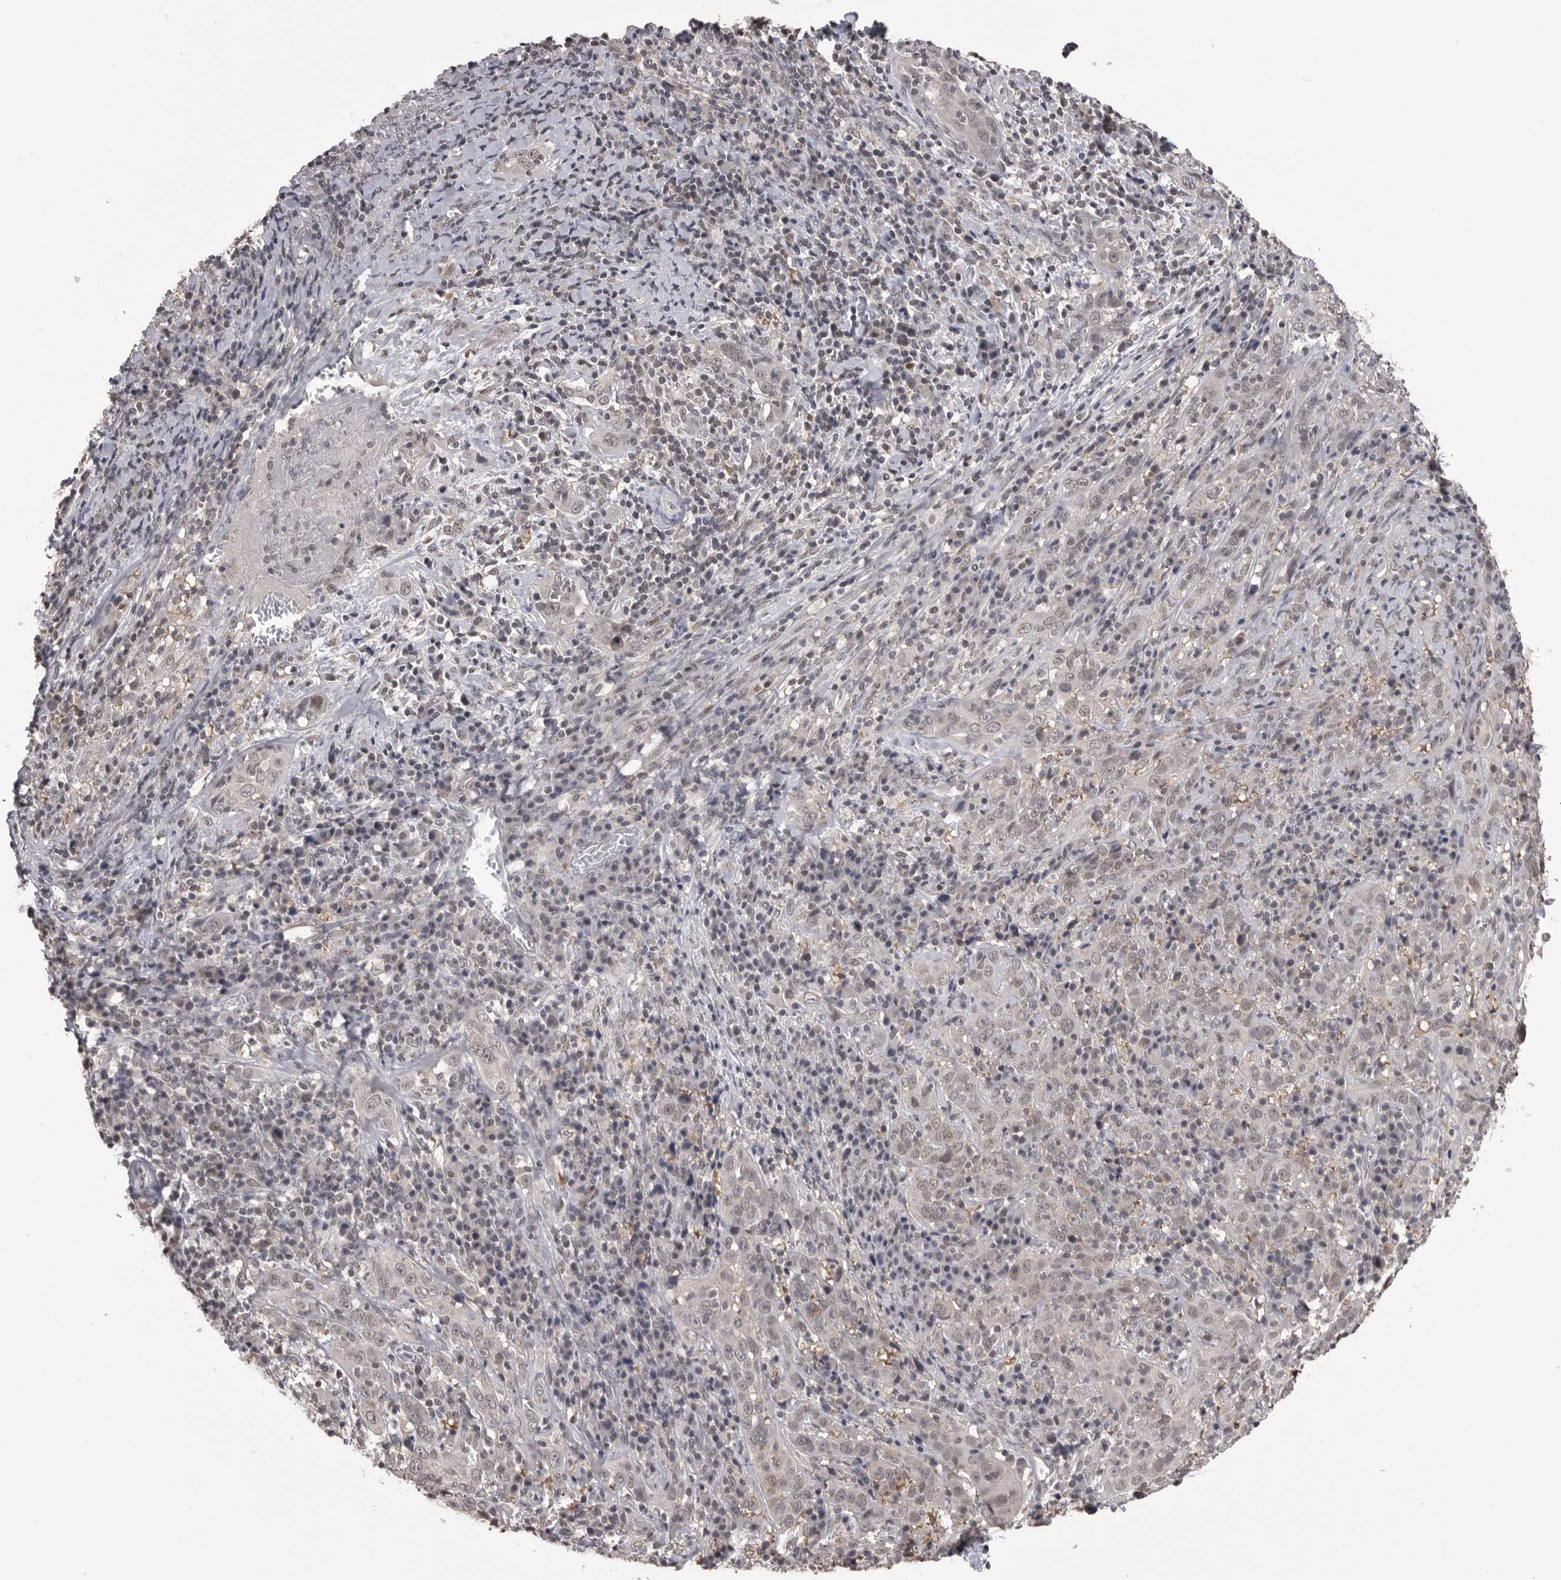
{"staining": {"intensity": "weak", "quantity": "25%-75%", "location": "nuclear"}, "tissue": "cervical cancer", "cell_type": "Tumor cells", "image_type": "cancer", "snomed": [{"axis": "morphology", "description": "Squamous cell carcinoma, NOS"}, {"axis": "topography", "description": "Cervix"}], "caption": "The photomicrograph displays immunohistochemical staining of cervical cancer (squamous cell carcinoma). There is weak nuclear expression is identified in about 25%-75% of tumor cells.", "gene": "DLG2", "patient": {"sex": "female", "age": 46}}